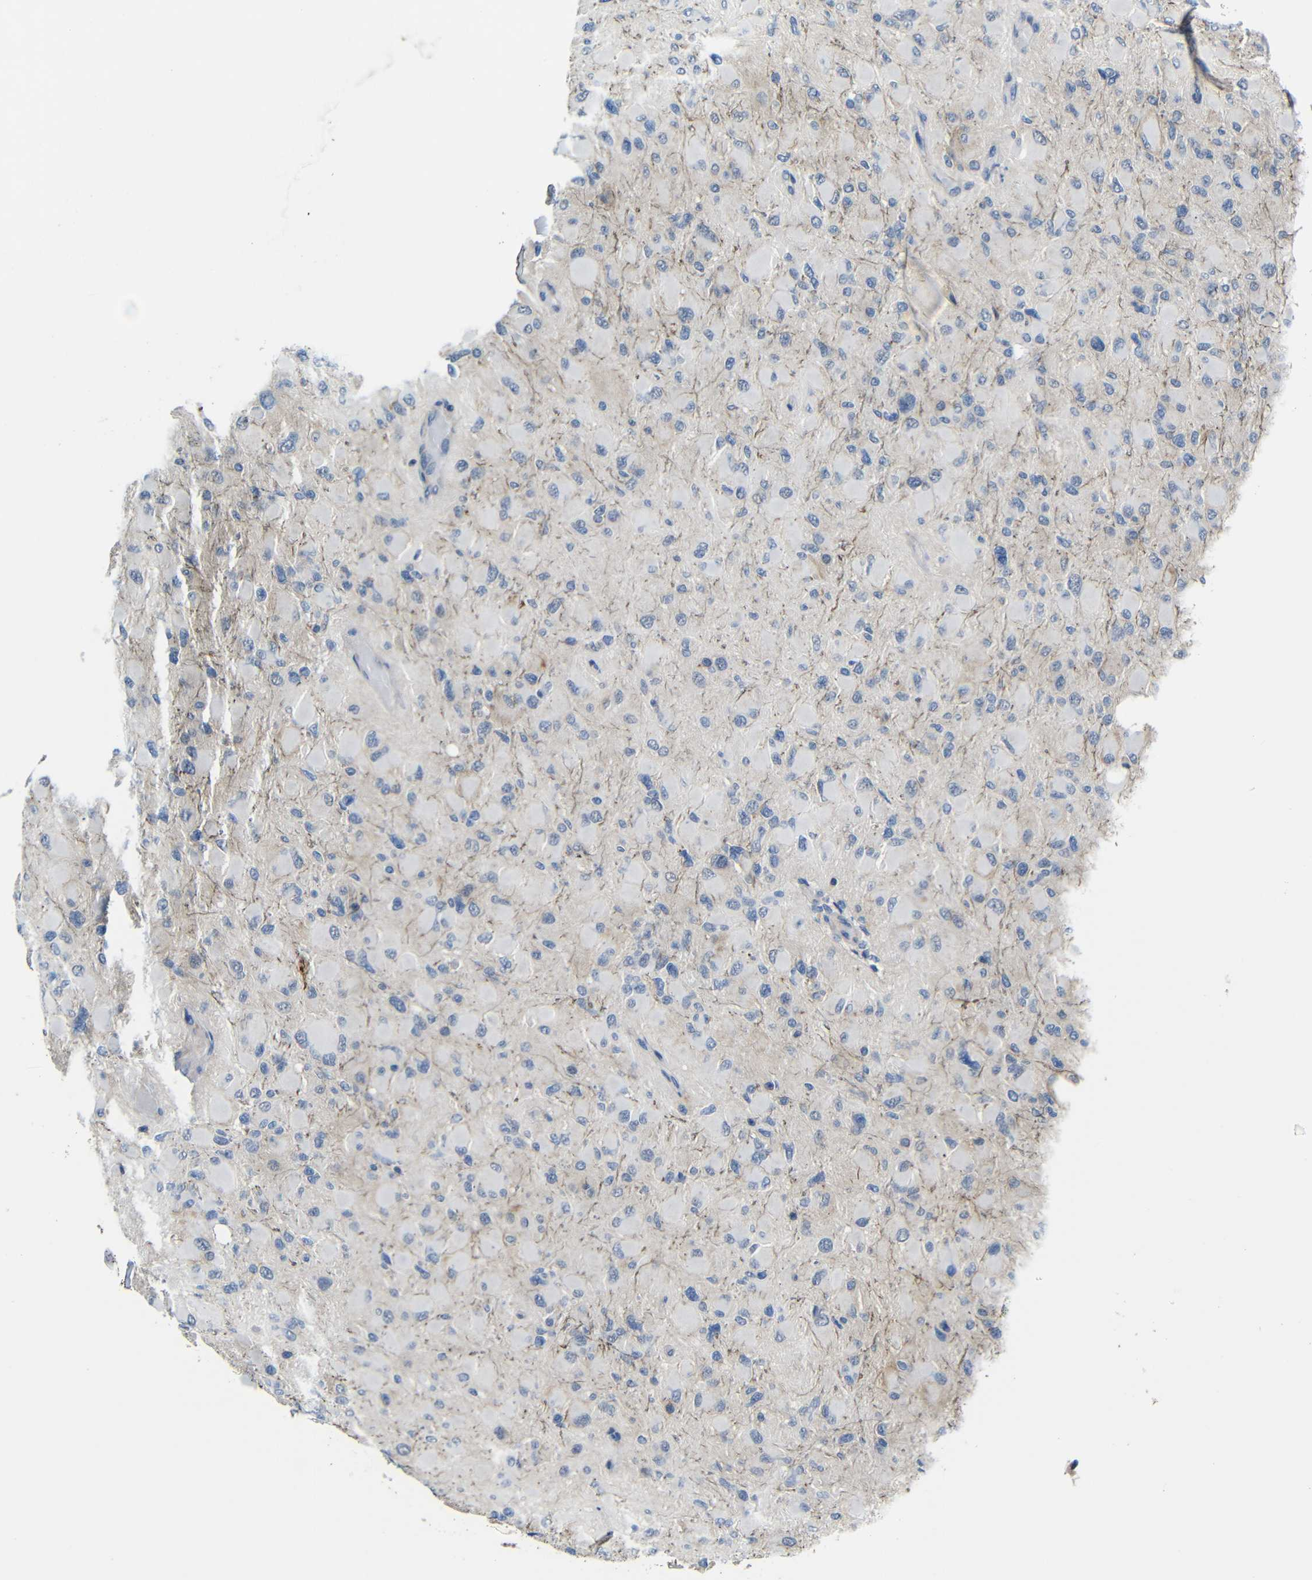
{"staining": {"intensity": "negative", "quantity": "none", "location": "none"}, "tissue": "glioma", "cell_type": "Tumor cells", "image_type": "cancer", "snomed": [{"axis": "morphology", "description": "Glioma, malignant, High grade"}, {"axis": "topography", "description": "Cerebral cortex"}], "caption": "This is an IHC photomicrograph of human malignant high-grade glioma. There is no positivity in tumor cells.", "gene": "ZNF90", "patient": {"sex": "female", "age": 36}}